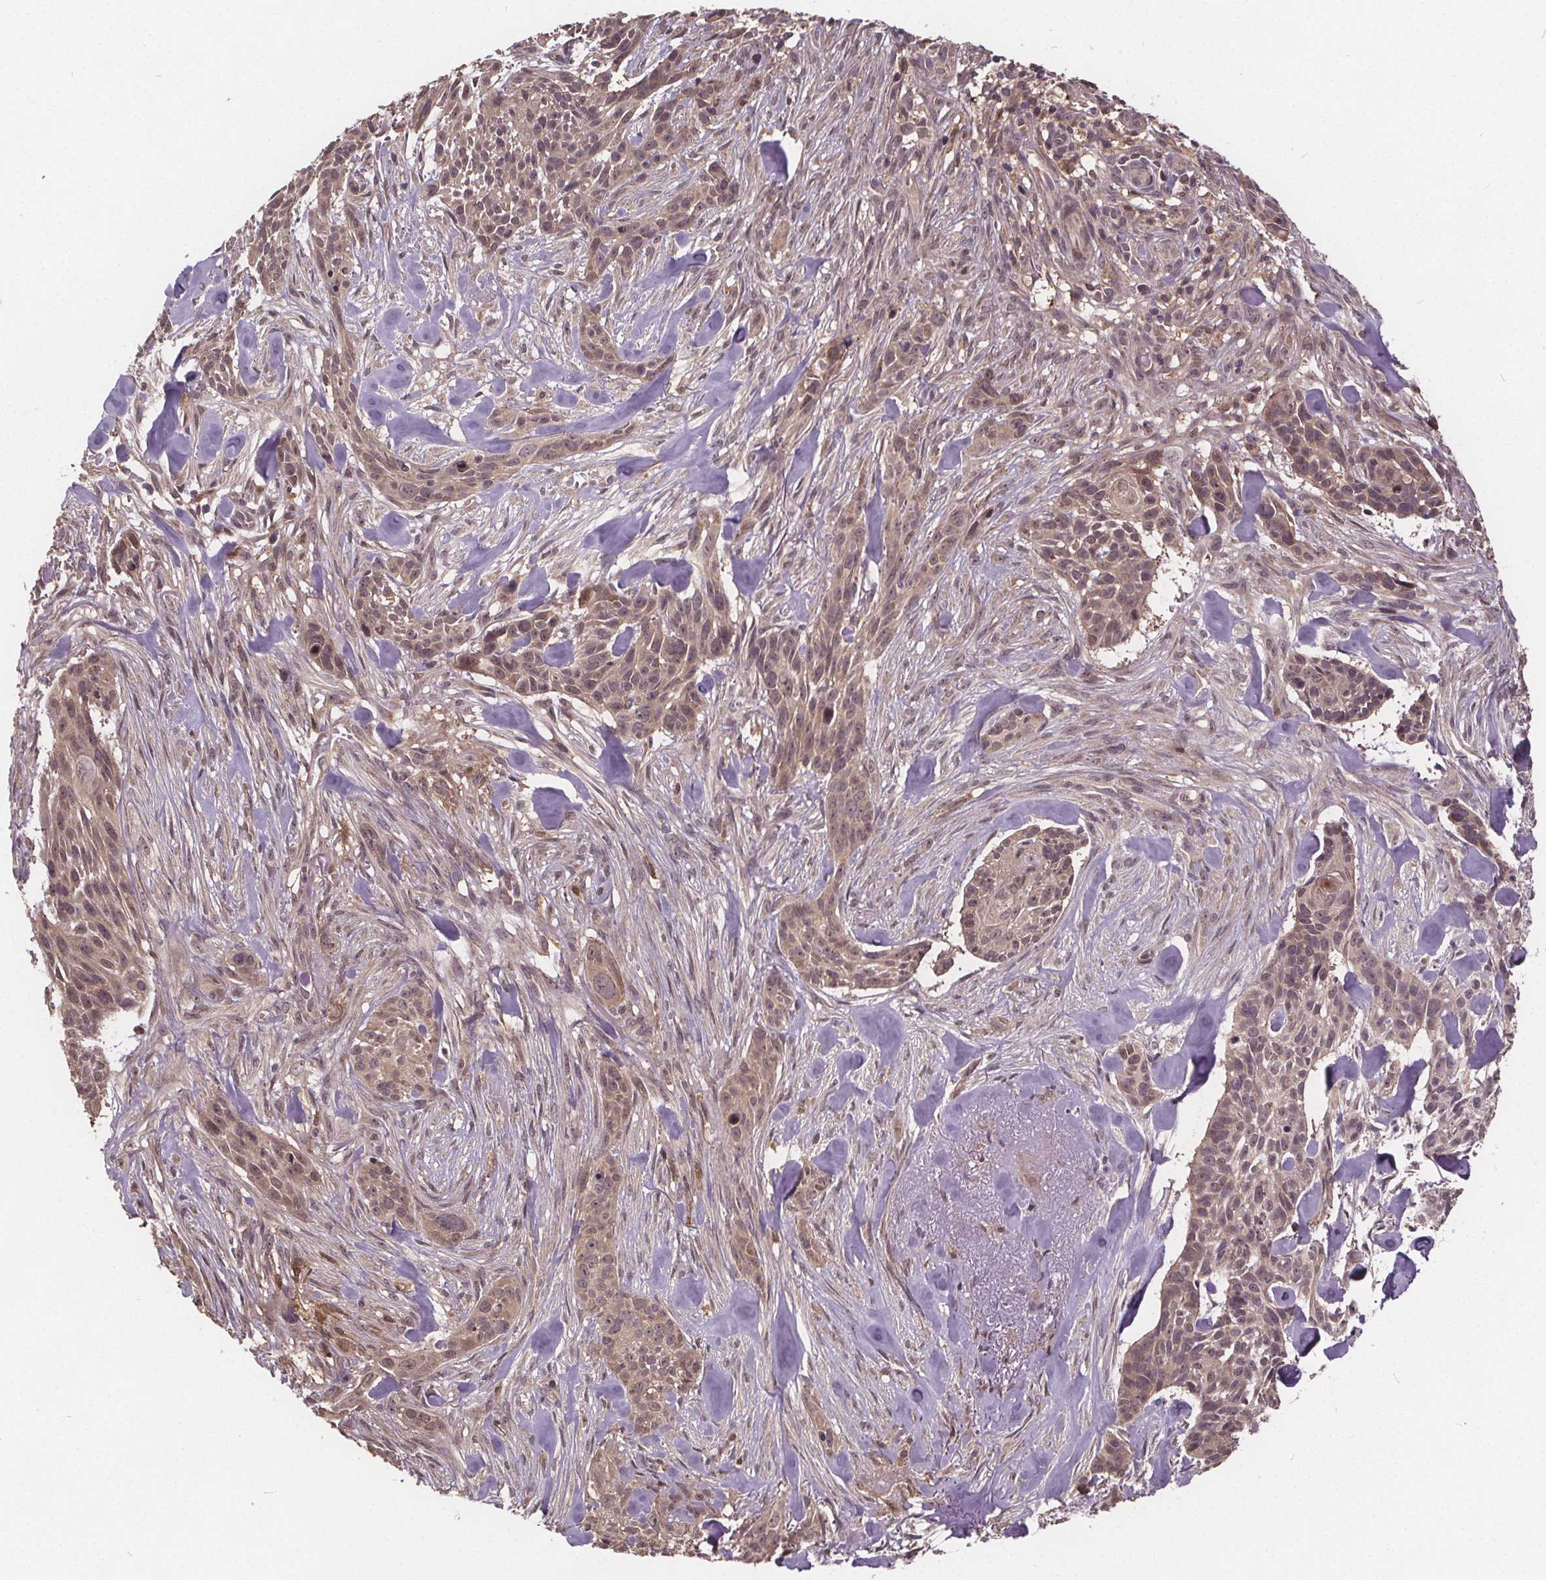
{"staining": {"intensity": "weak", "quantity": "25%-75%", "location": "cytoplasmic/membranous"}, "tissue": "skin cancer", "cell_type": "Tumor cells", "image_type": "cancer", "snomed": [{"axis": "morphology", "description": "Basal cell carcinoma"}, {"axis": "topography", "description": "Skin"}], "caption": "Protein staining of skin basal cell carcinoma tissue displays weak cytoplasmic/membranous positivity in about 25%-75% of tumor cells.", "gene": "USP9X", "patient": {"sex": "male", "age": 87}}